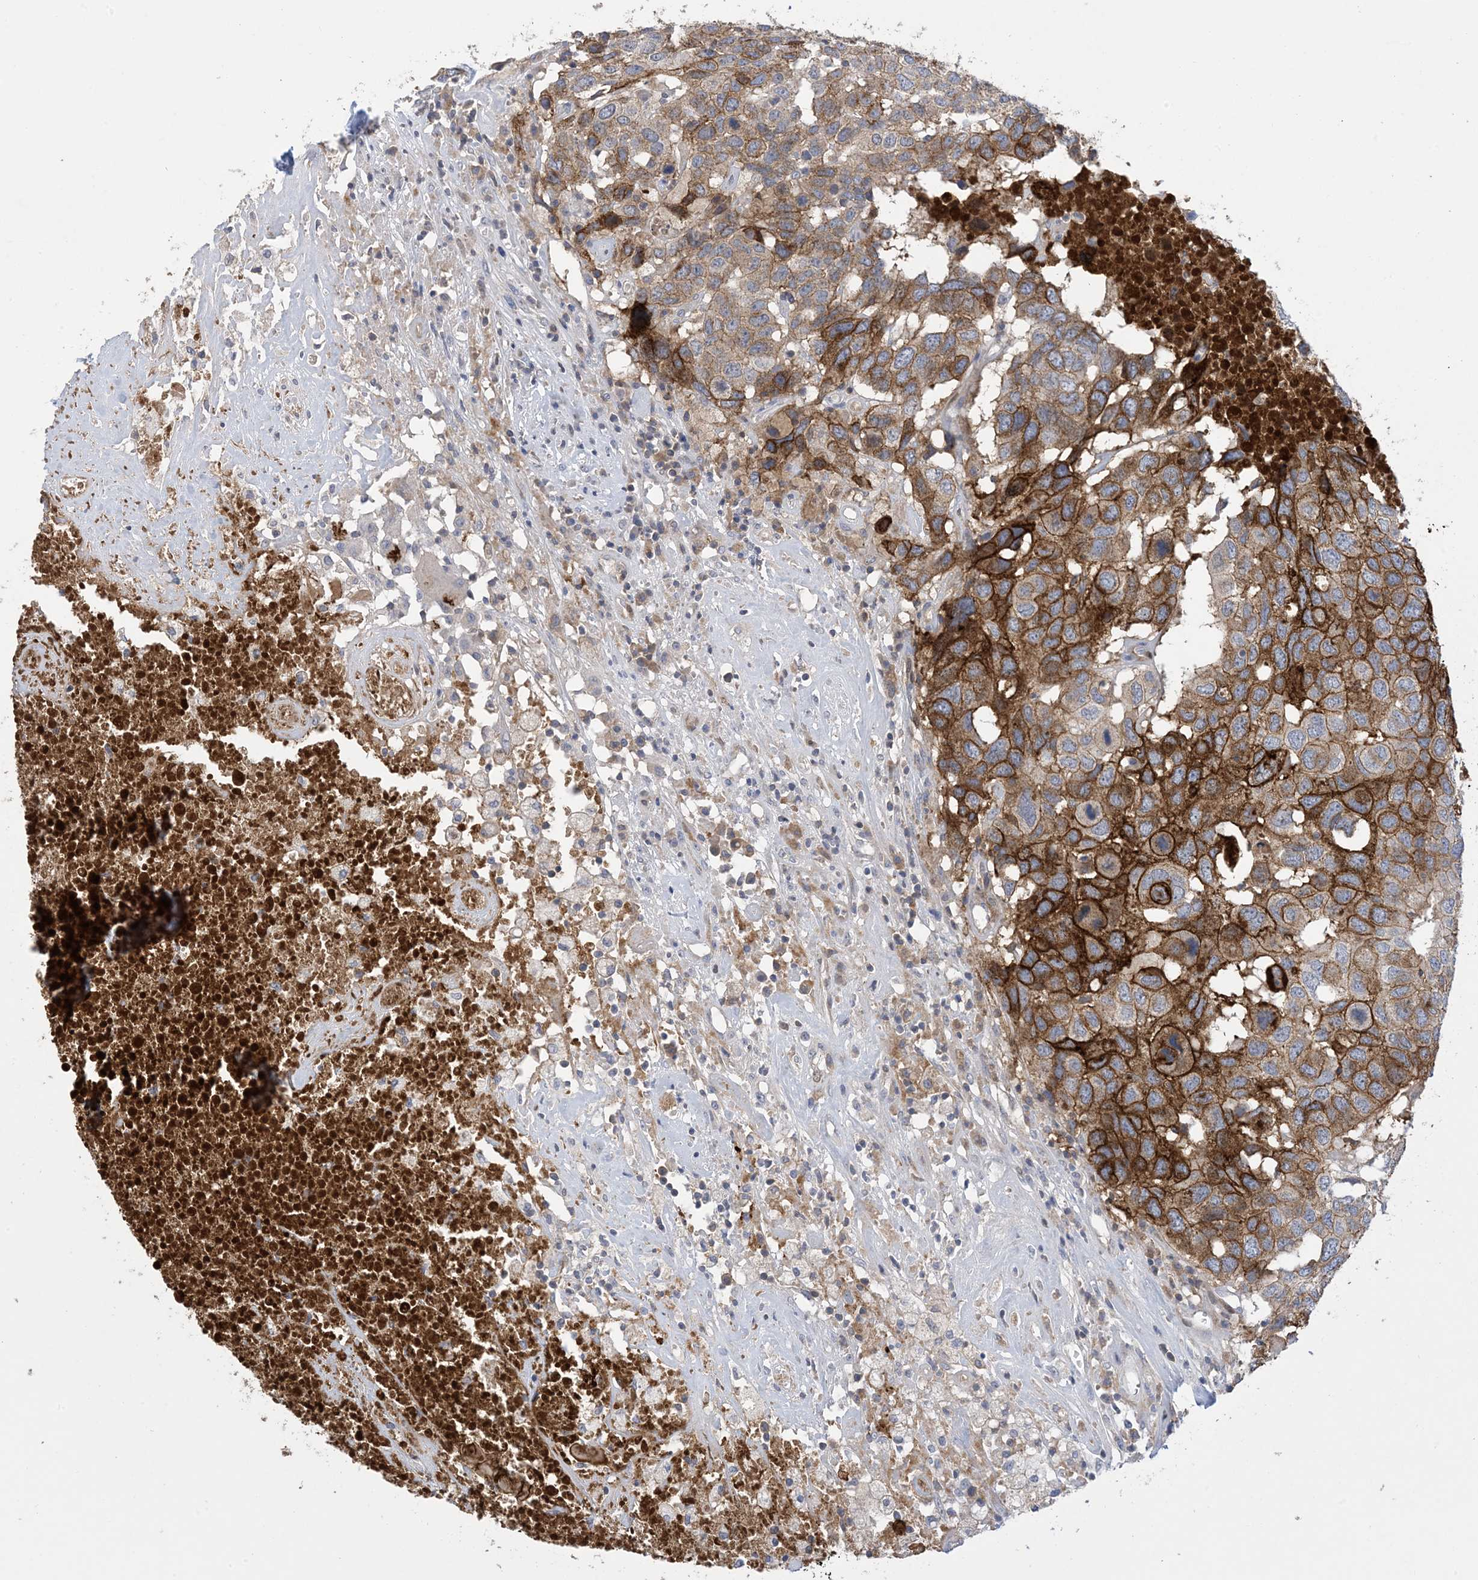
{"staining": {"intensity": "strong", "quantity": "25%-75%", "location": "cytoplasmic/membranous"}, "tissue": "head and neck cancer", "cell_type": "Tumor cells", "image_type": "cancer", "snomed": [{"axis": "morphology", "description": "Squamous cell carcinoma, NOS"}, {"axis": "topography", "description": "Head-Neck"}], "caption": "This is a histology image of immunohistochemistry (IHC) staining of head and neck cancer, which shows strong staining in the cytoplasmic/membranous of tumor cells.", "gene": "DSC3", "patient": {"sex": "male", "age": 66}}